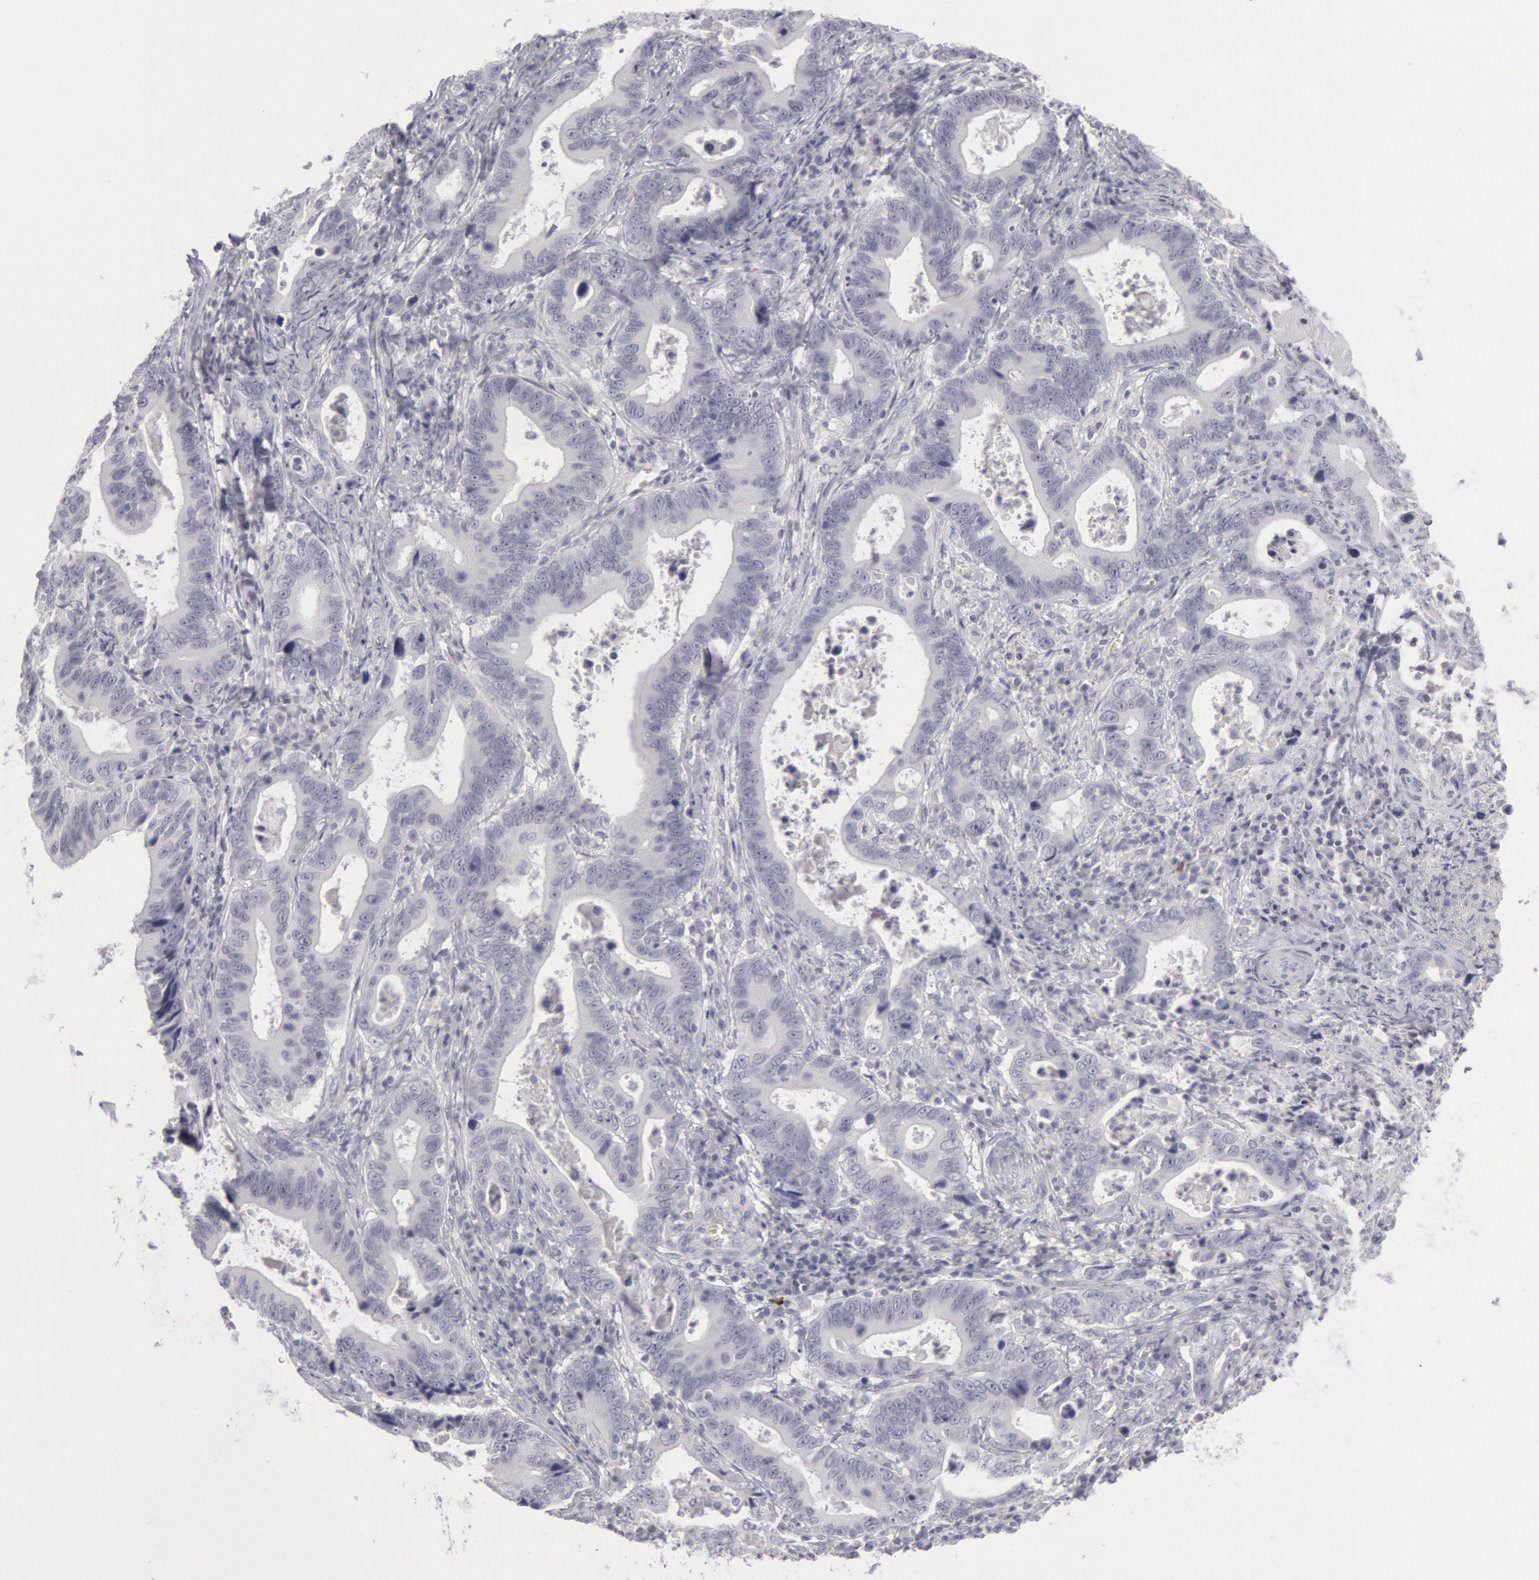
{"staining": {"intensity": "negative", "quantity": "none", "location": "none"}, "tissue": "stomach cancer", "cell_type": "Tumor cells", "image_type": "cancer", "snomed": [{"axis": "morphology", "description": "Adenocarcinoma, NOS"}, {"axis": "topography", "description": "Stomach, upper"}], "caption": "This is an IHC micrograph of stomach cancer. There is no positivity in tumor cells.", "gene": "KRT16", "patient": {"sex": "male", "age": 63}}